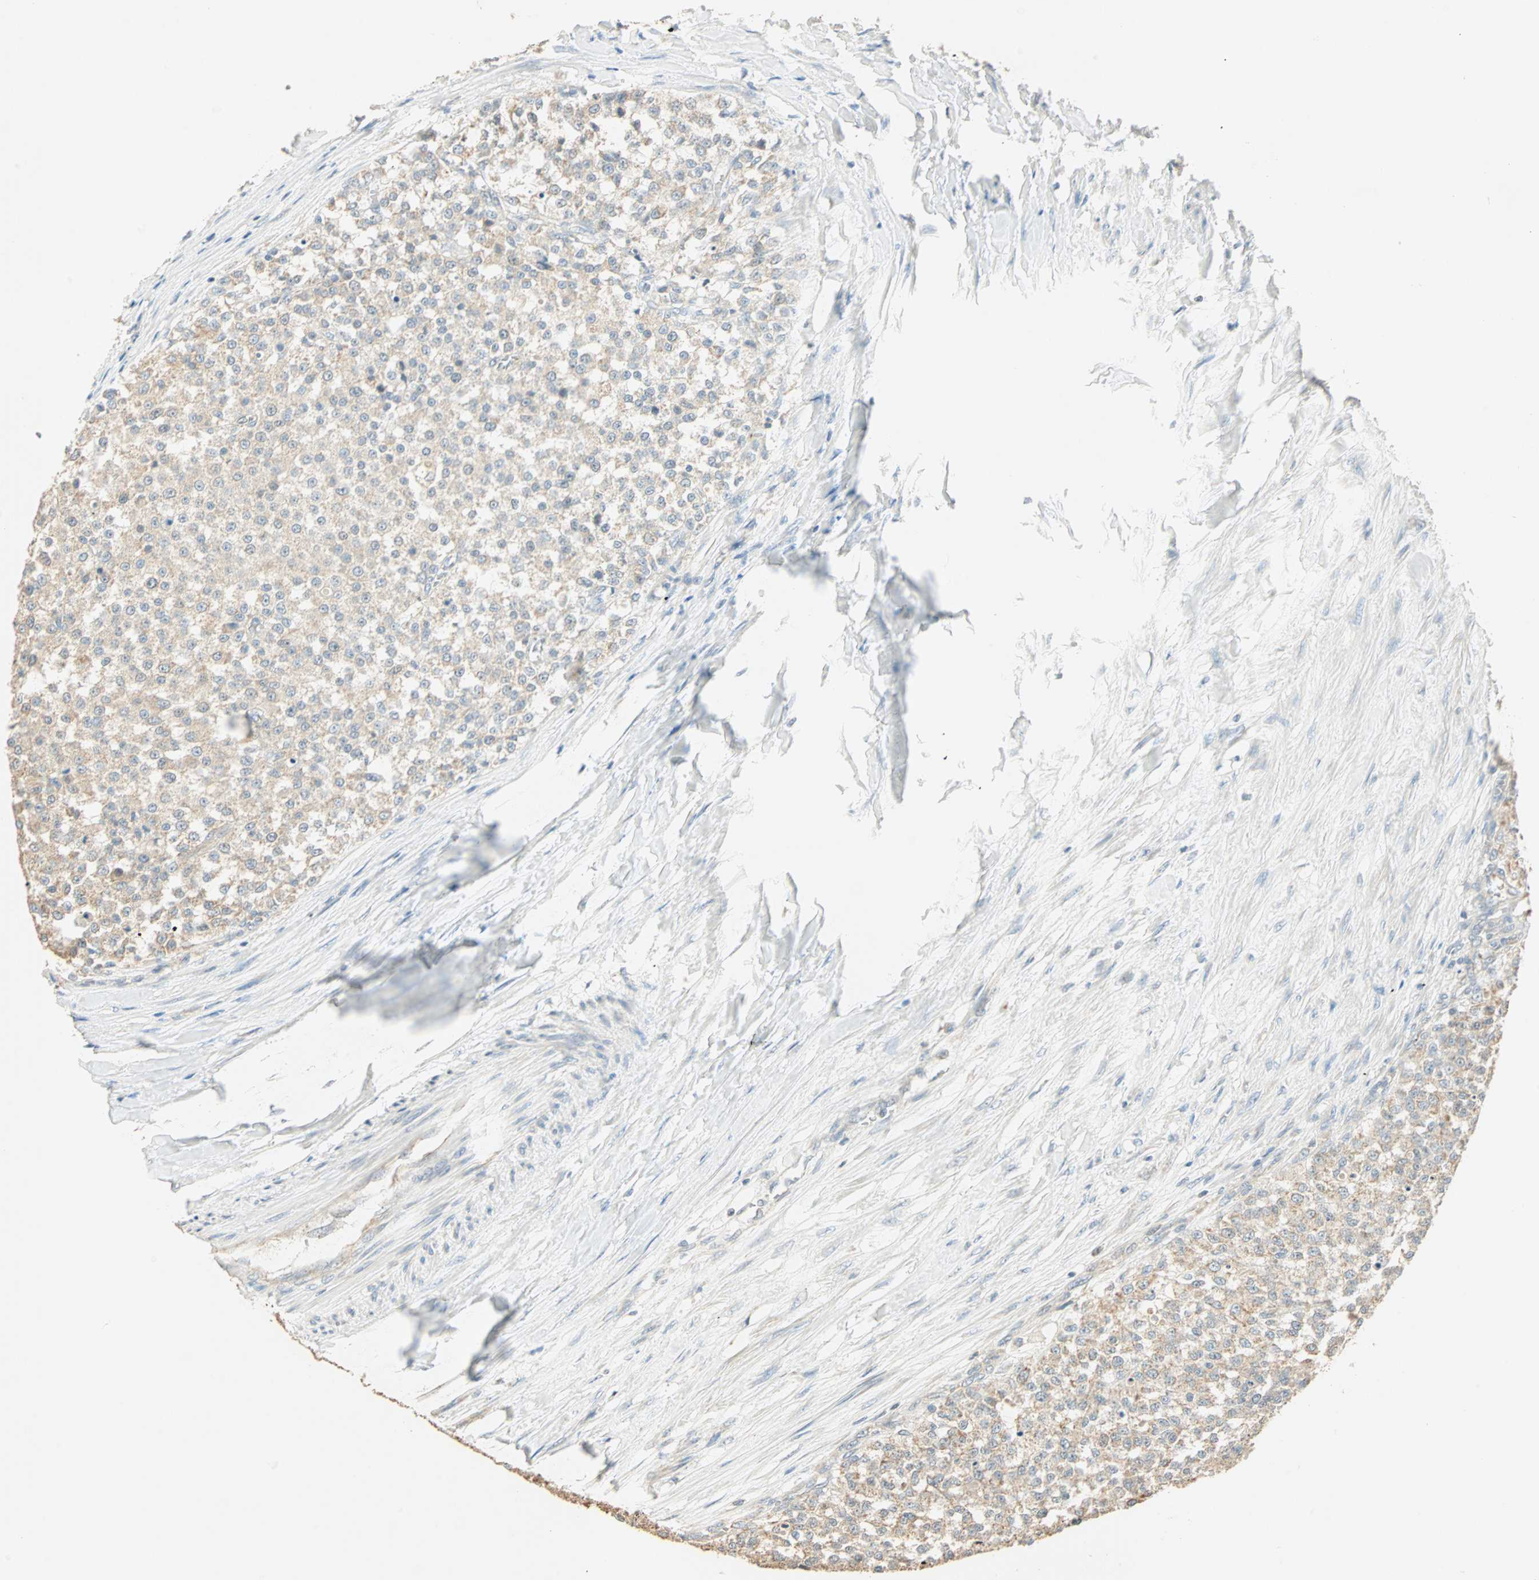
{"staining": {"intensity": "weak", "quantity": ">75%", "location": "cytoplasmic/membranous"}, "tissue": "testis cancer", "cell_type": "Tumor cells", "image_type": "cancer", "snomed": [{"axis": "morphology", "description": "Seminoma, NOS"}, {"axis": "topography", "description": "Testis"}], "caption": "Protein analysis of testis cancer (seminoma) tissue reveals weak cytoplasmic/membranous positivity in approximately >75% of tumor cells.", "gene": "RAD18", "patient": {"sex": "male", "age": 59}}